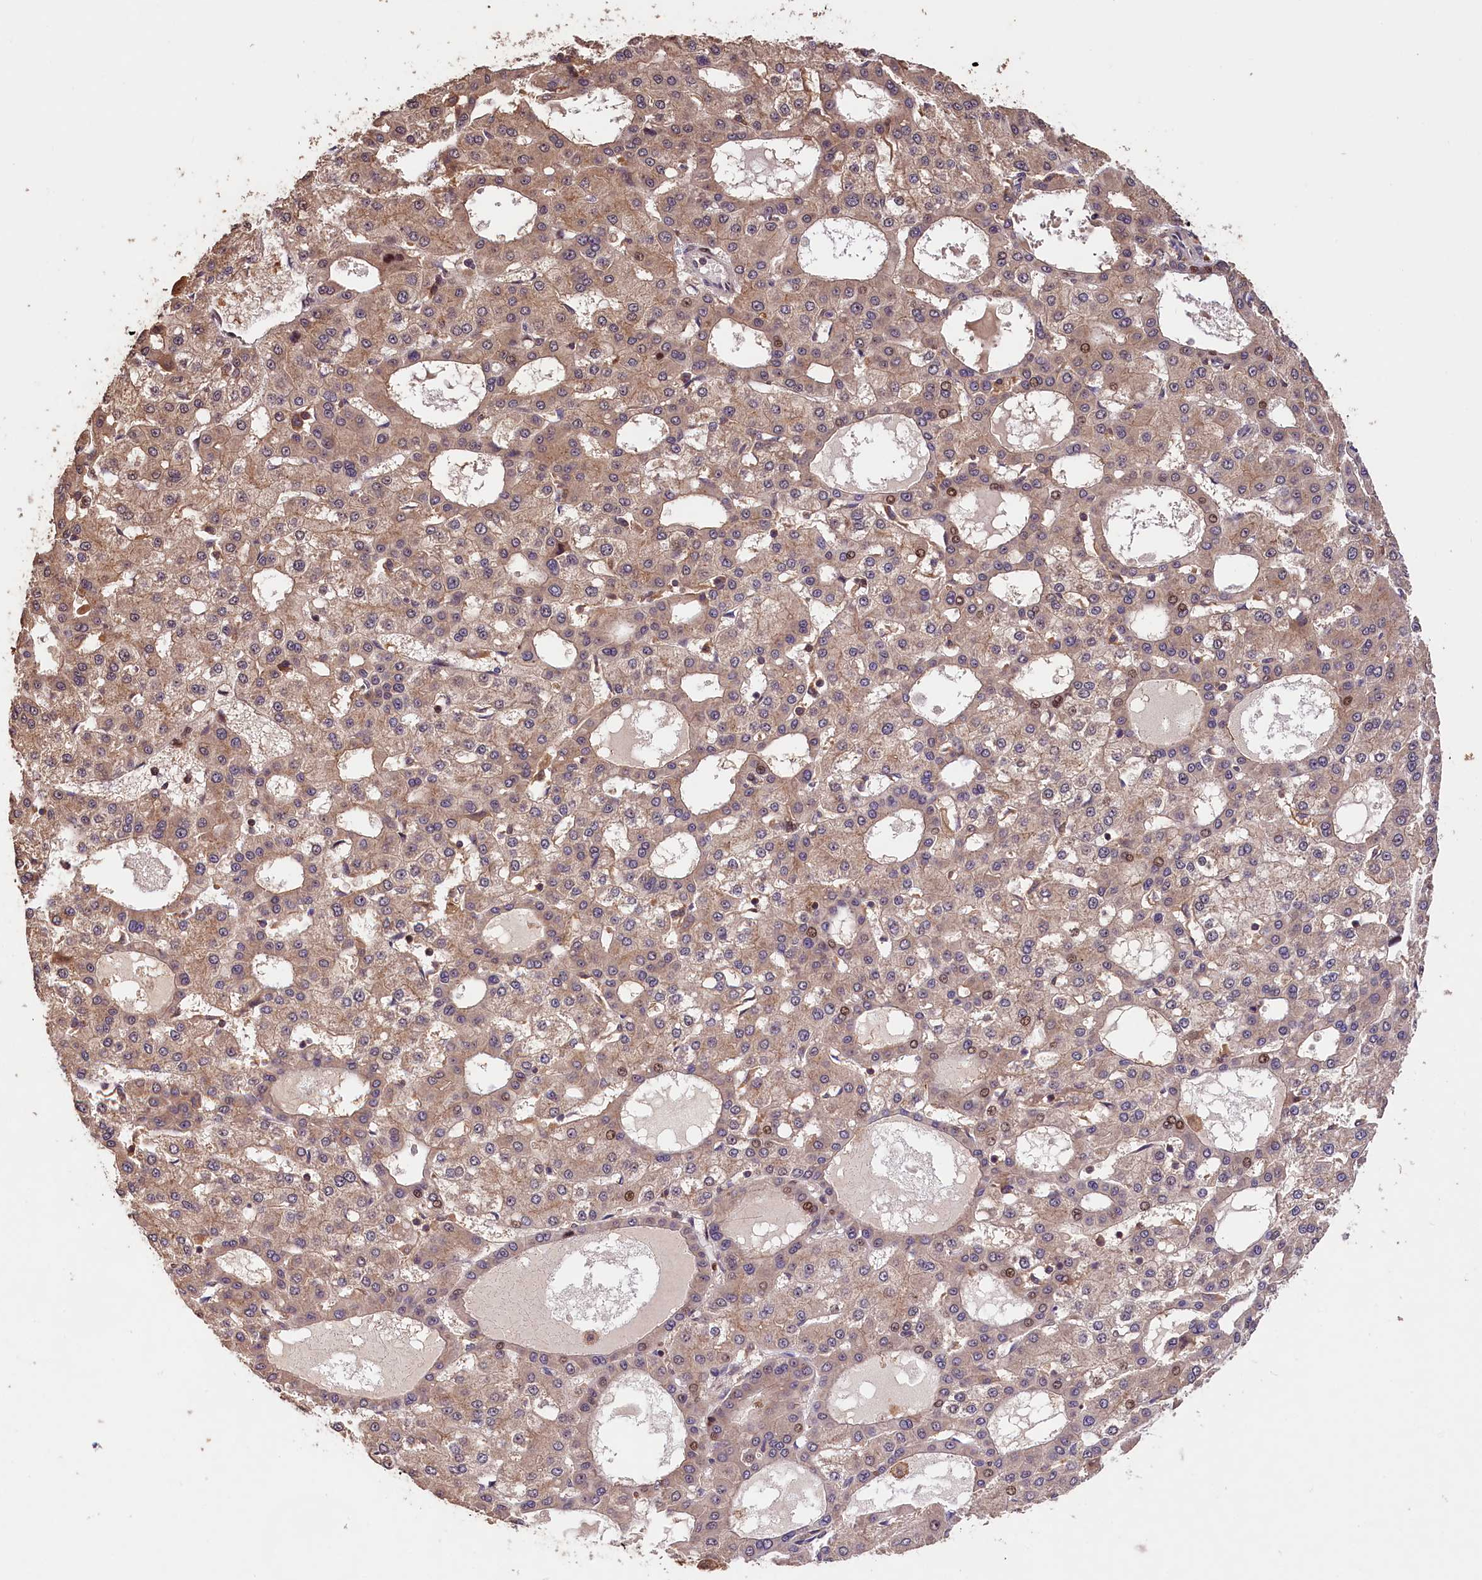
{"staining": {"intensity": "moderate", "quantity": "25%-75%", "location": "cytoplasmic/membranous,nuclear"}, "tissue": "liver cancer", "cell_type": "Tumor cells", "image_type": "cancer", "snomed": [{"axis": "morphology", "description": "Carcinoma, Hepatocellular, NOS"}, {"axis": "topography", "description": "Liver"}], "caption": "The immunohistochemical stain labels moderate cytoplasmic/membranous and nuclear expression in tumor cells of liver cancer tissue. (DAB IHC with brightfield microscopy, high magnification).", "gene": "PHAF1", "patient": {"sex": "male", "age": 47}}